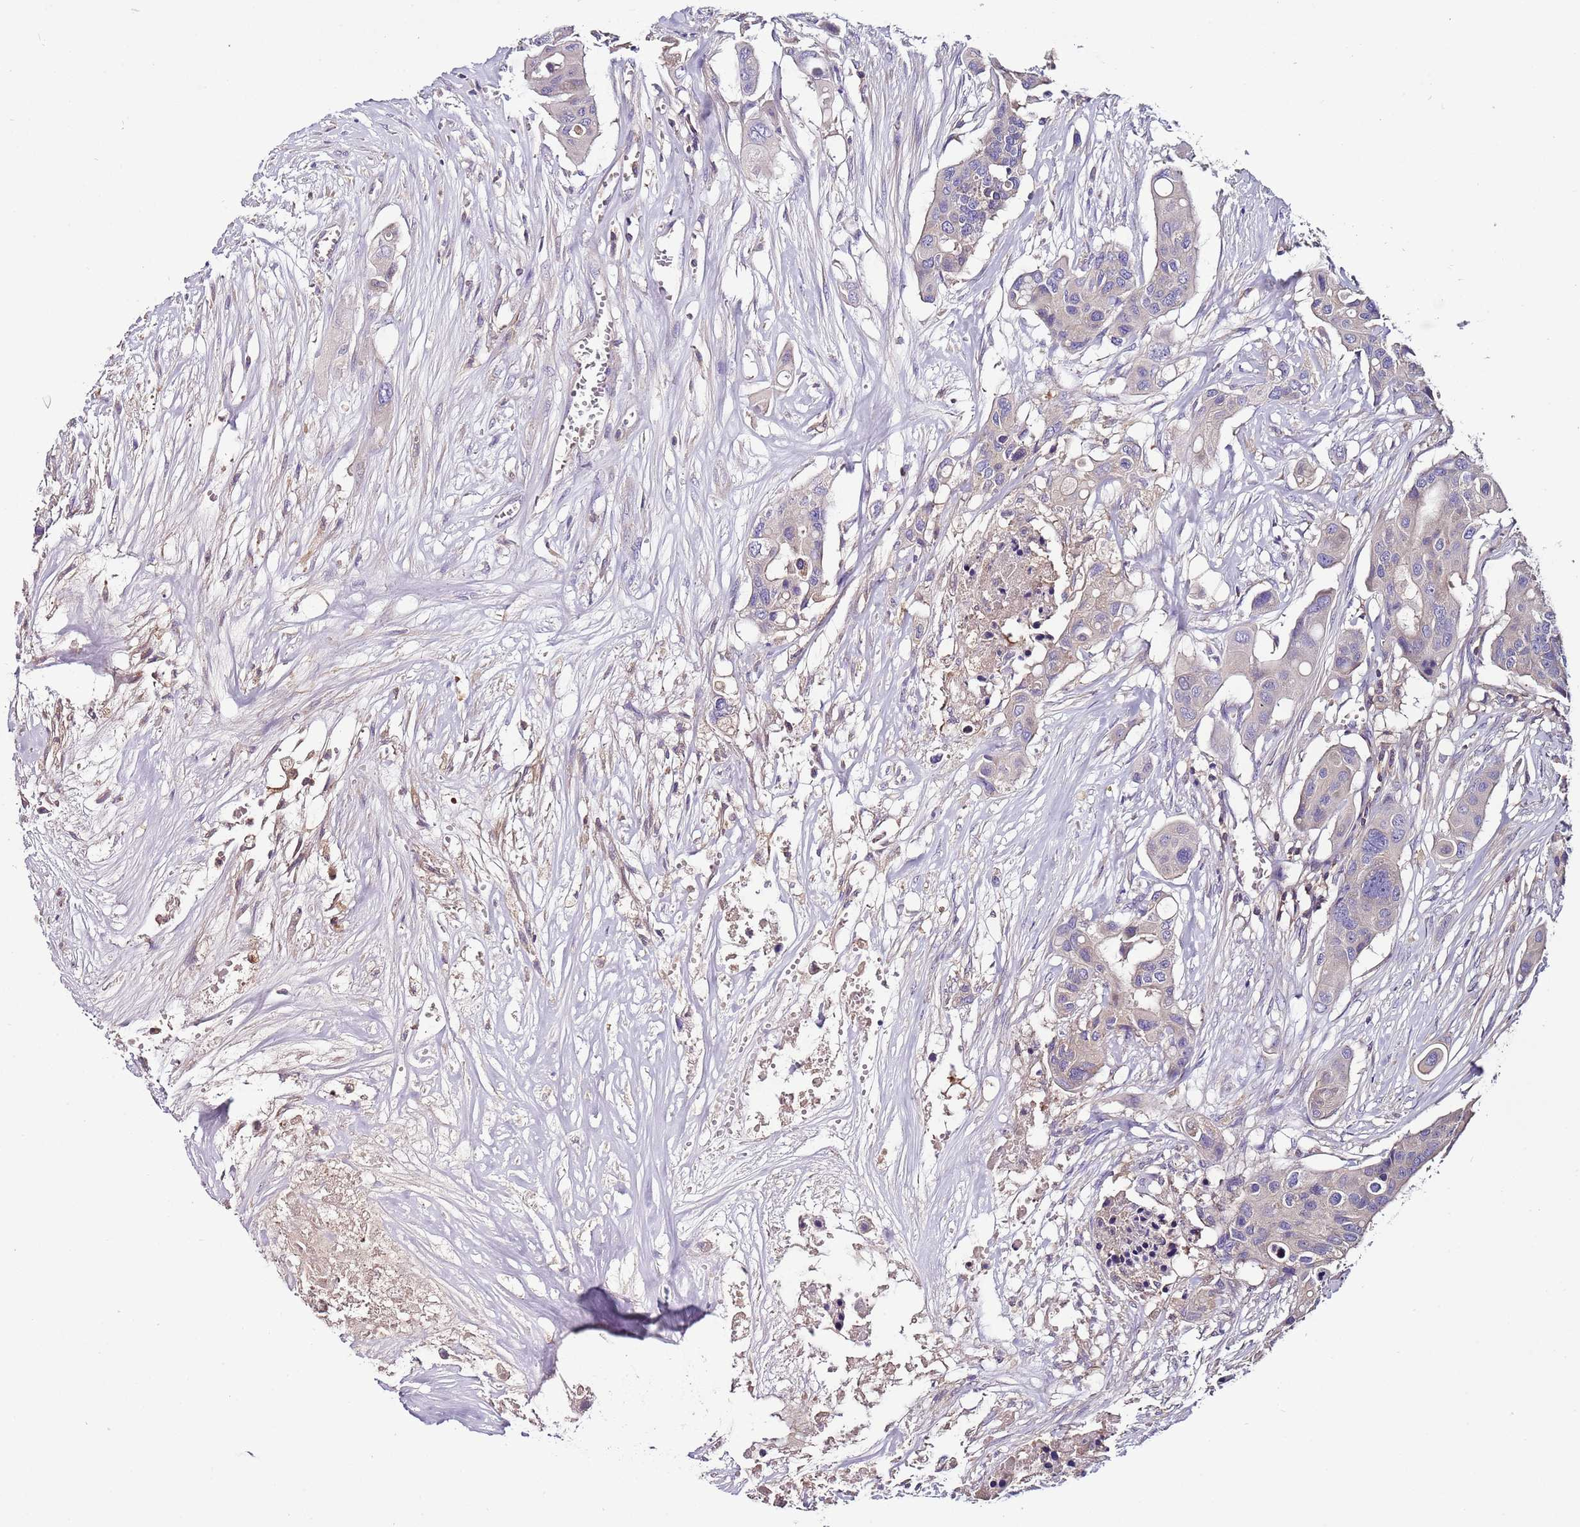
{"staining": {"intensity": "negative", "quantity": "none", "location": "none"}, "tissue": "colorectal cancer", "cell_type": "Tumor cells", "image_type": "cancer", "snomed": [{"axis": "morphology", "description": "Adenocarcinoma, NOS"}, {"axis": "topography", "description": "Colon"}], "caption": "Tumor cells show no significant staining in colorectal adenocarcinoma.", "gene": "IGIP", "patient": {"sex": "male", "age": 77}}